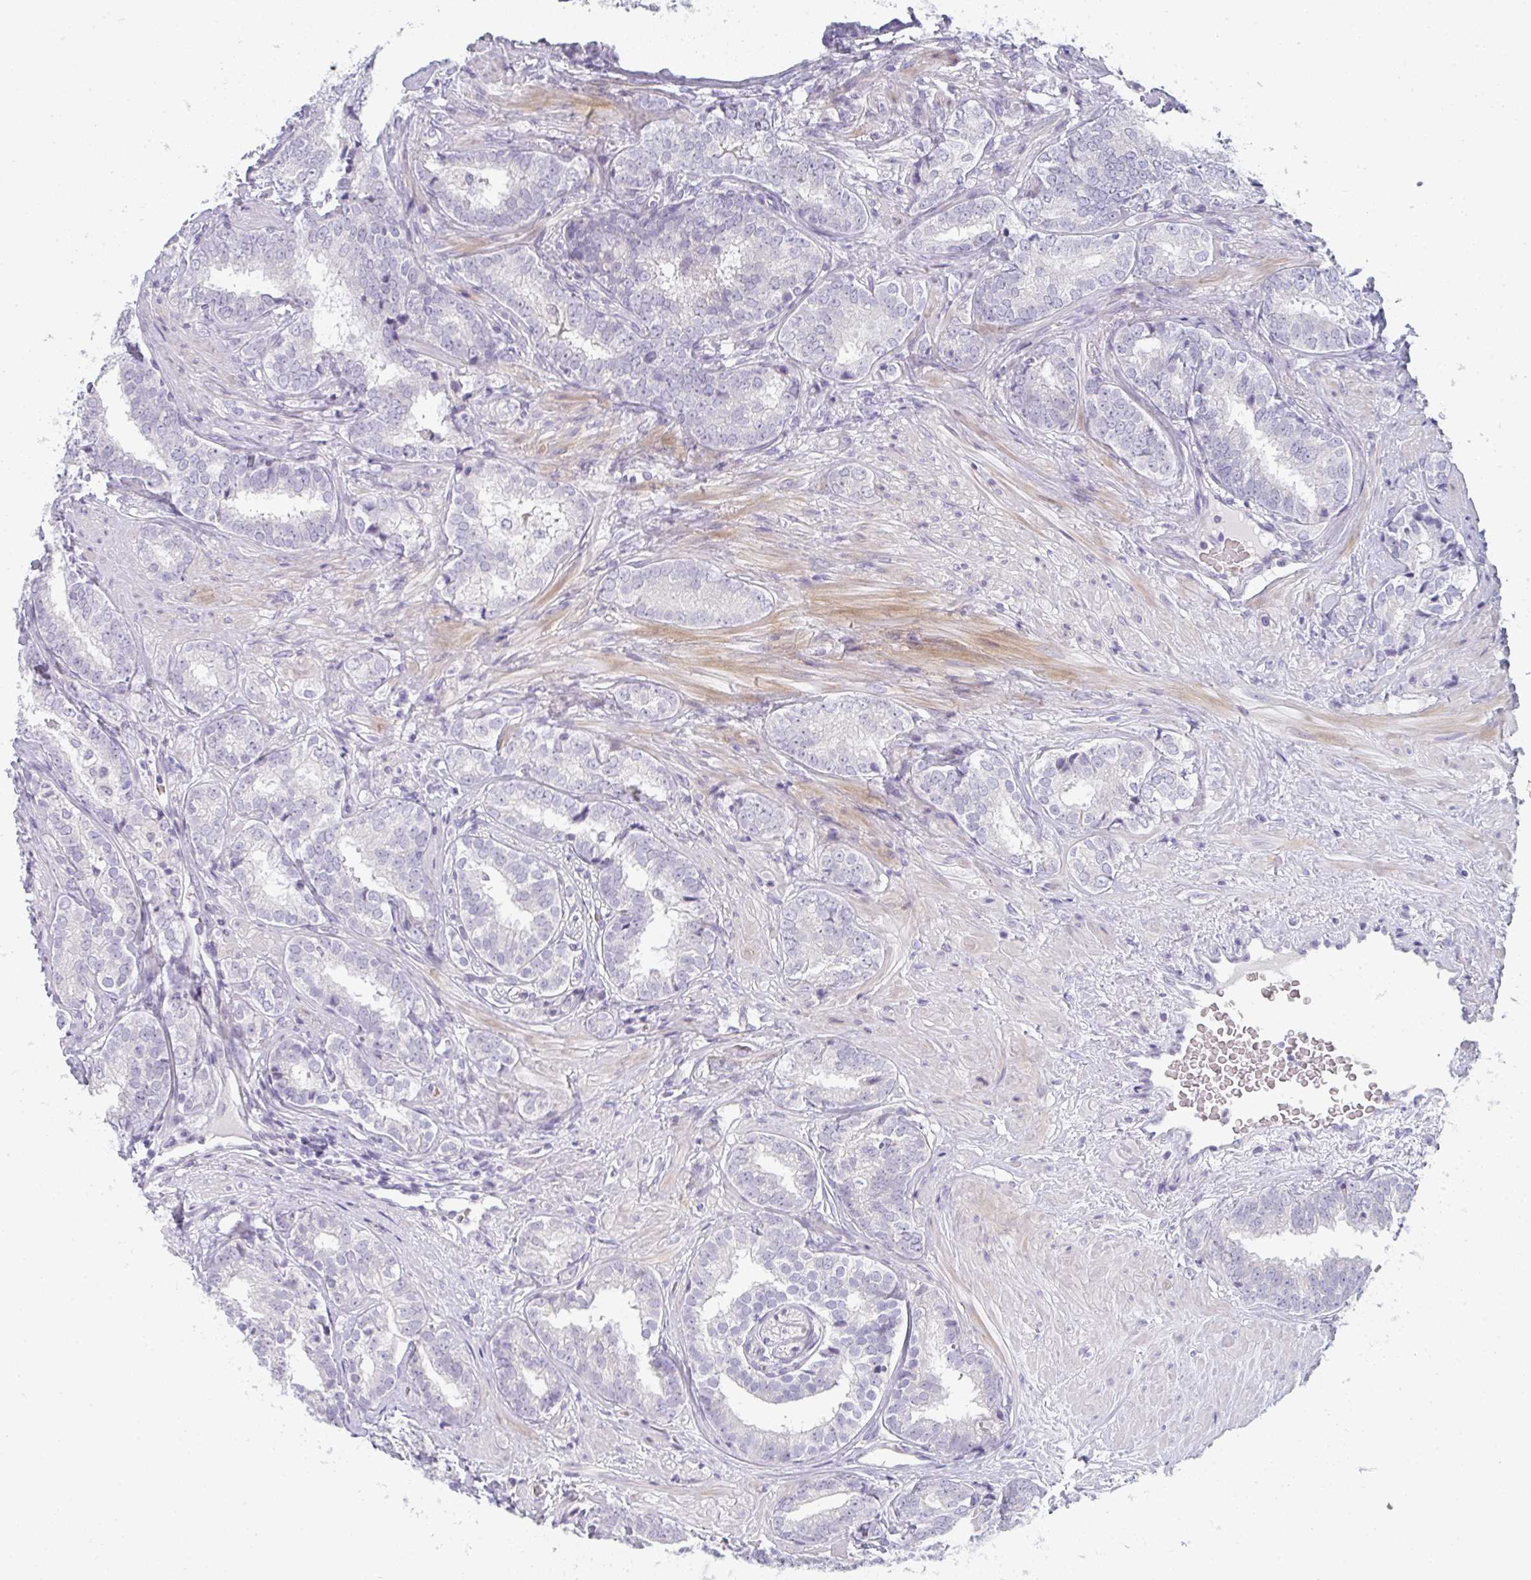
{"staining": {"intensity": "negative", "quantity": "none", "location": "none"}, "tissue": "prostate cancer", "cell_type": "Tumor cells", "image_type": "cancer", "snomed": [{"axis": "morphology", "description": "Adenocarcinoma, High grade"}, {"axis": "topography", "description": "Prostate"}], "caption": "This is a micrograph of immunohistochemistry staining of prostate cancer (high-grade adenocarcinoma), which shows no expression in tumor cells. (DAB IHC visualized using brightfield microscopy, high magnification).", "gene": "NEU2", "patient": {"sex": "male", "age": 72}}